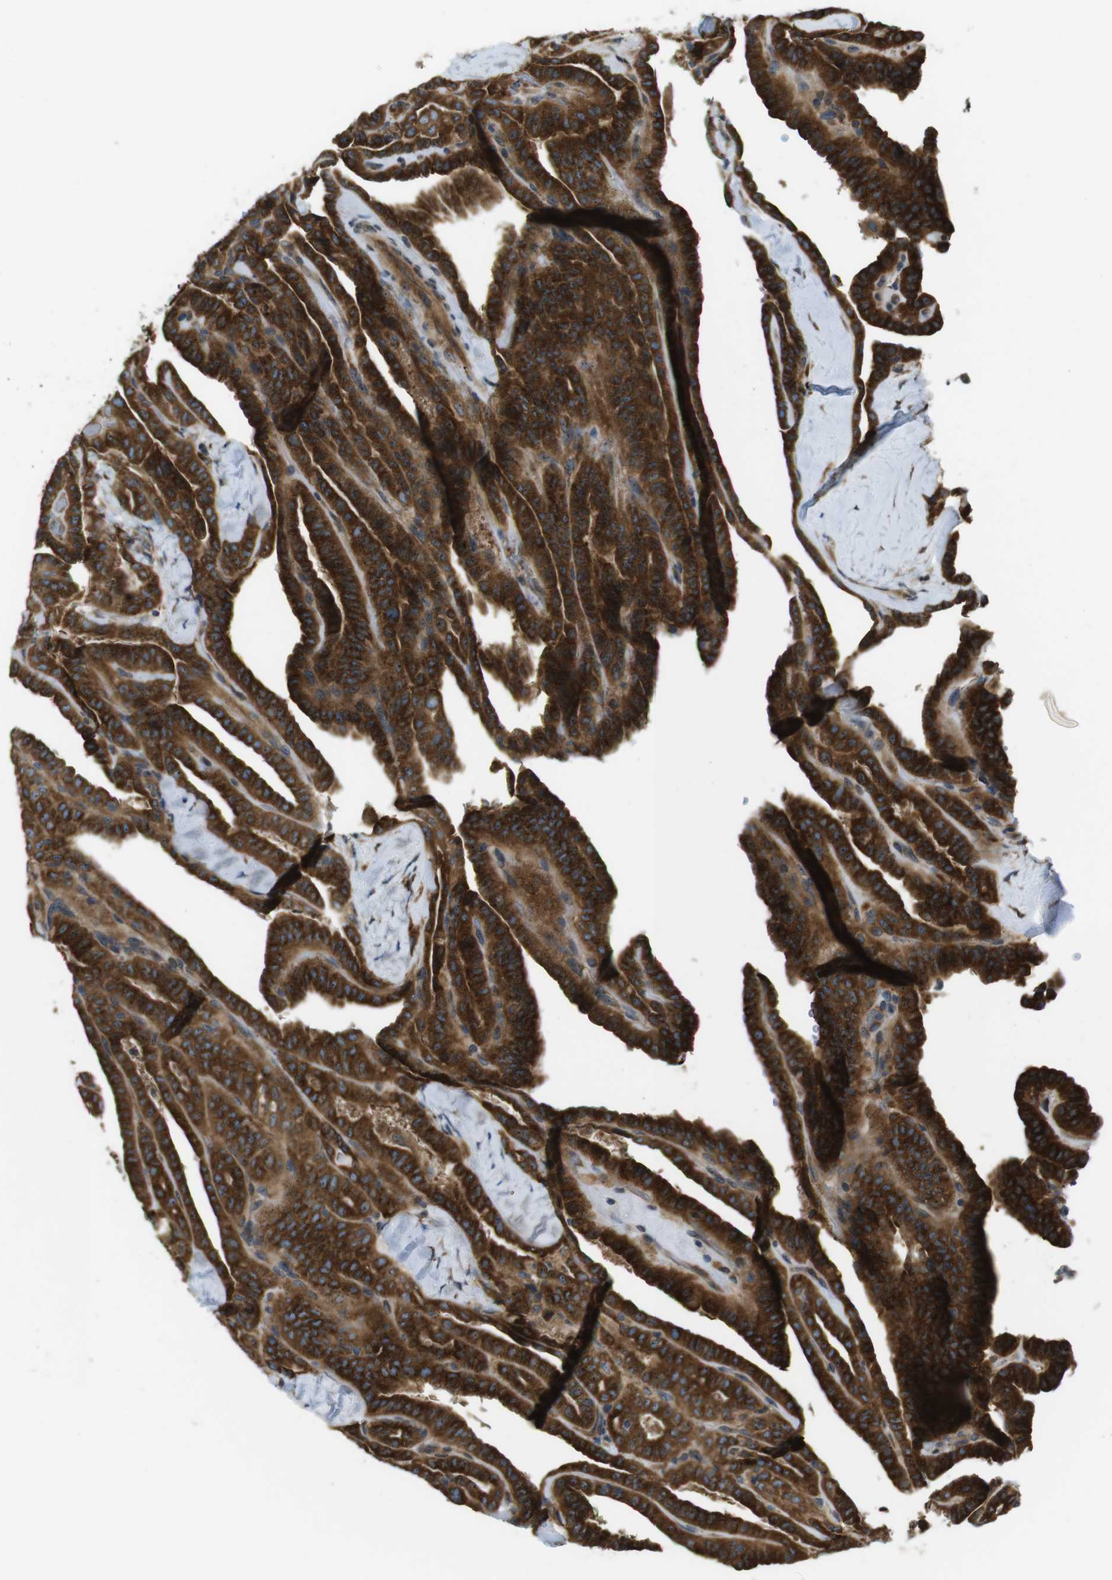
{"staining": {"intensity": "strong", "quantity": ">75%", "location": "cytoplasmic/membranous"}, "tissue": "thyroid cancer", "cell_type": "Tumor cells", "image_type": "cancer", "snomed": [{"axis": "morphology", "description": "Papillary adenocarcinoma, NOS"}, {"axis": "topography", "description": "Thyroid gland"}], "caption": "Thyroid cancer (papillary adenocarcinoma) stained with a protein marker displays strong staining in tumor cells.", "gene": "TMEM143", "patient": {"sex": "male", "age": 77}}